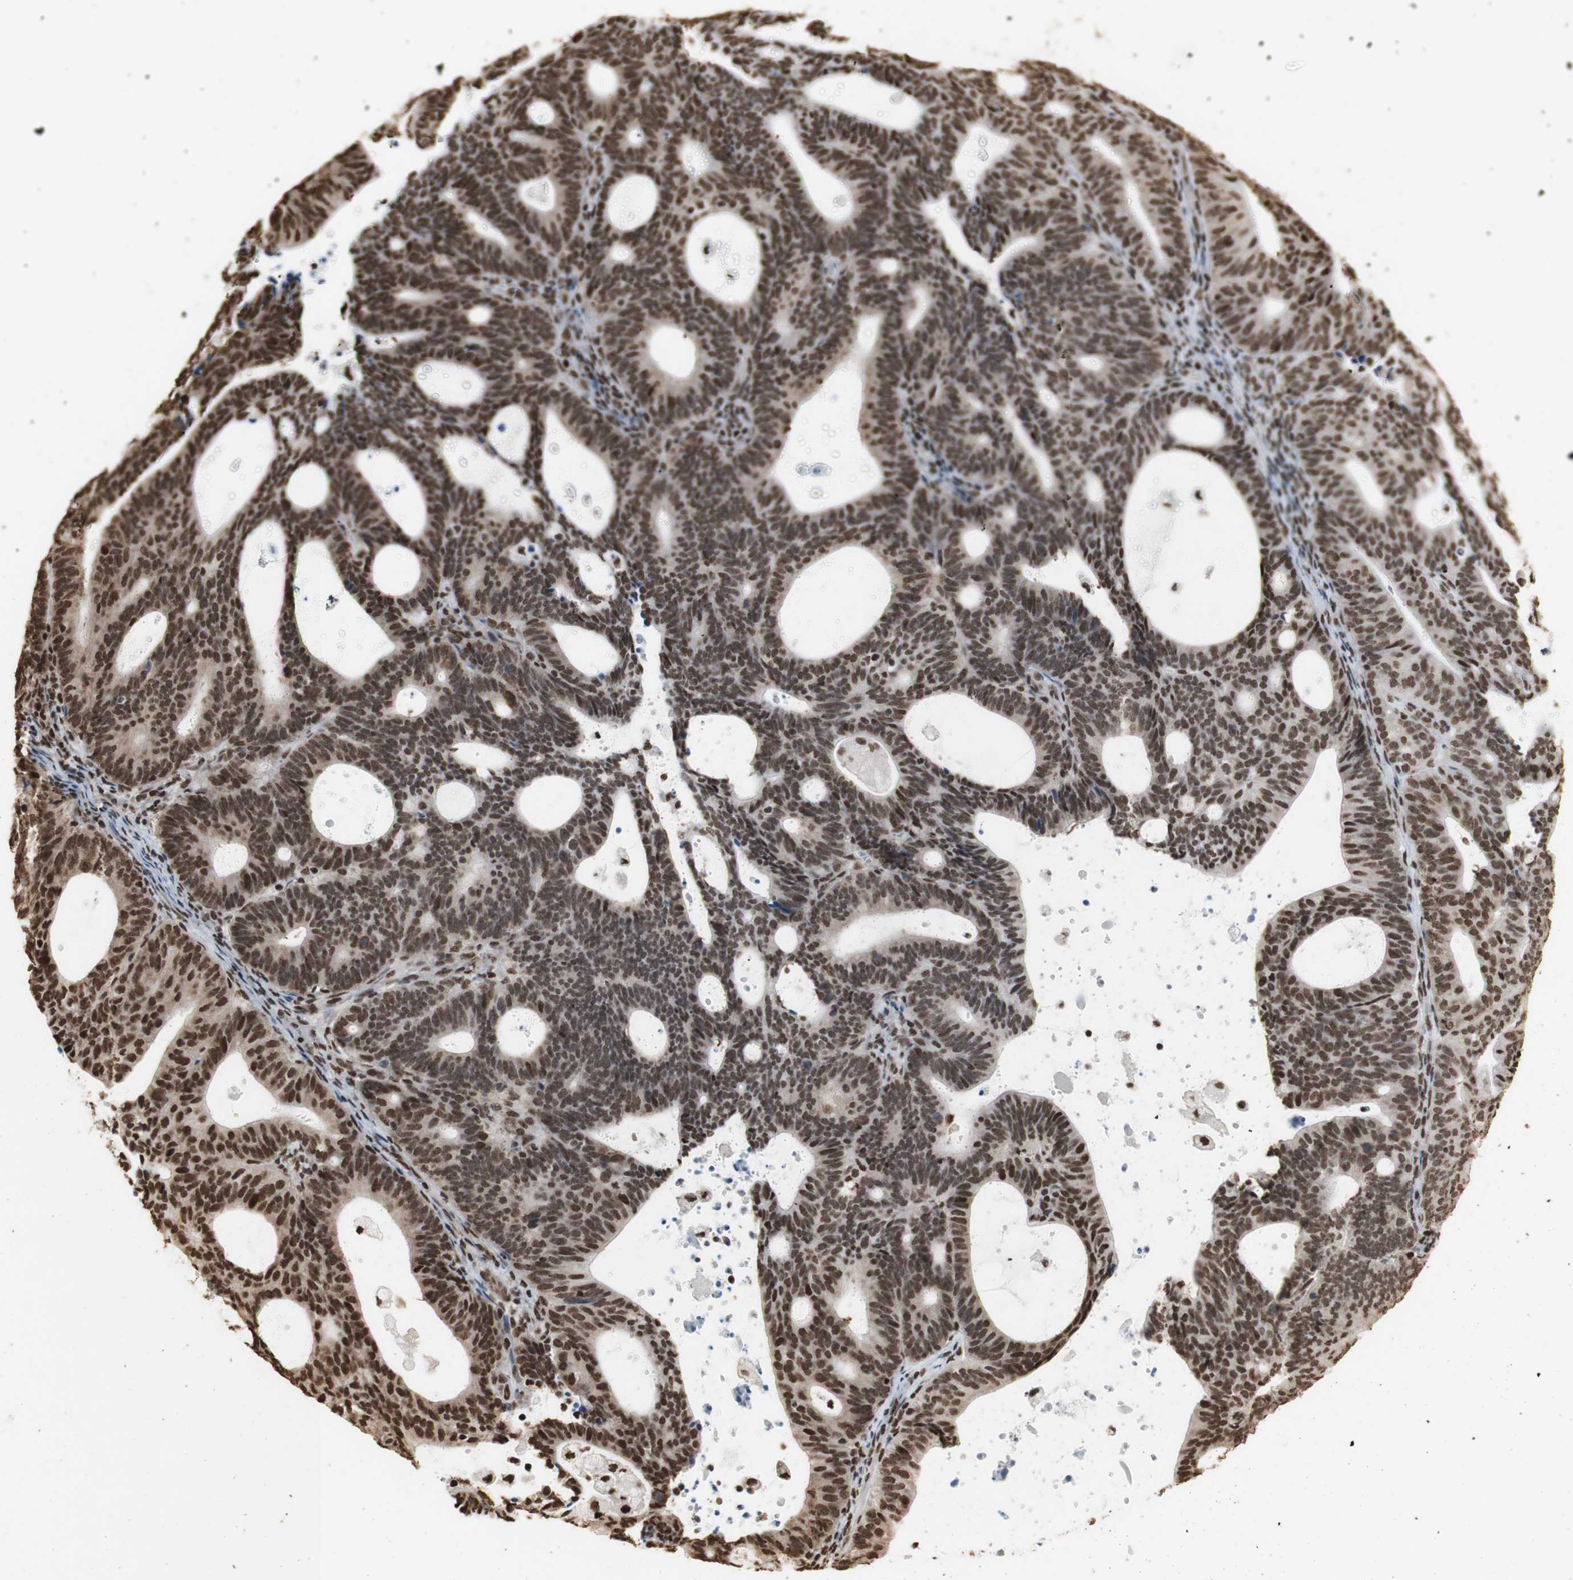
{"staining": {"intensity": "strong", "quantity": ">75%", "location": "nuclear"}, "tissue": "endometrial cancer", "cell_type": "Tumor cells", "image_type": "cancer", "snomed": [{"axis": "morphology", "description": "Adenocarcinoma, NOS"}, {"axis": "topography", "description": "Uterus"}], "caption": "A brown stain highlights strong nuclear positivity of a protein in human adenocarcinoma (endometrial) tumor cells.", "gene": "HNRNPA2B1", "patient": {"sex": "female", "age": 83}}